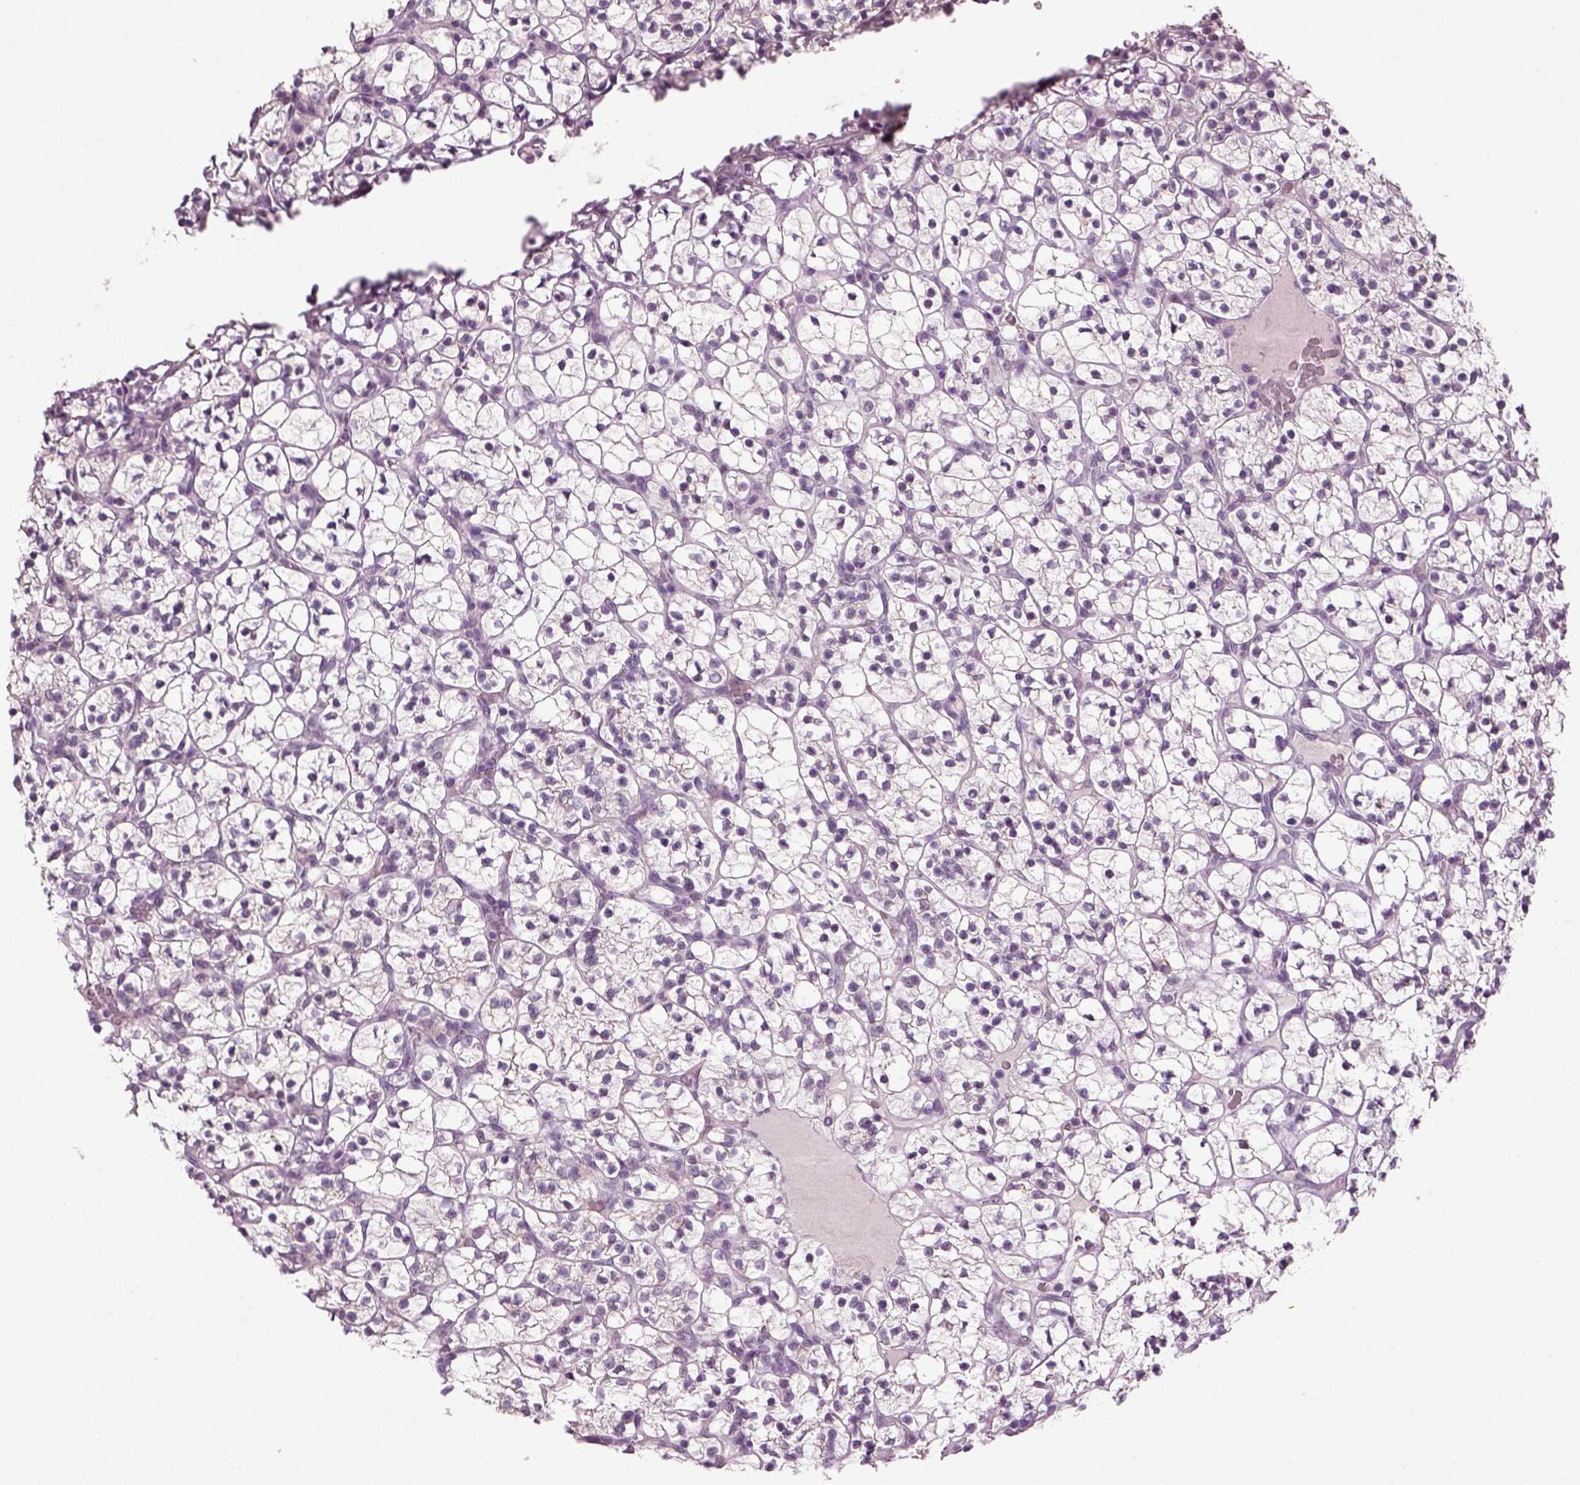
{"staining": {"intensity": "negative", "quantity": "none", "location": "none"}, "tissue": "renal cancer", "cell_type": "Tumor cells", "image_type": "cancer", "snomed": [{"axis": "morphology", "description": "Adenocarcinoma, NOS"}, {"axis": "topography", "description": "Kidney"}], "caption": "Human adenocarcinoma (renal) stained for a protein using IHC displays no staining in tumor cells.", "gene": "SYNGAP1", "patient": {"sex": "female", "age": 89}}